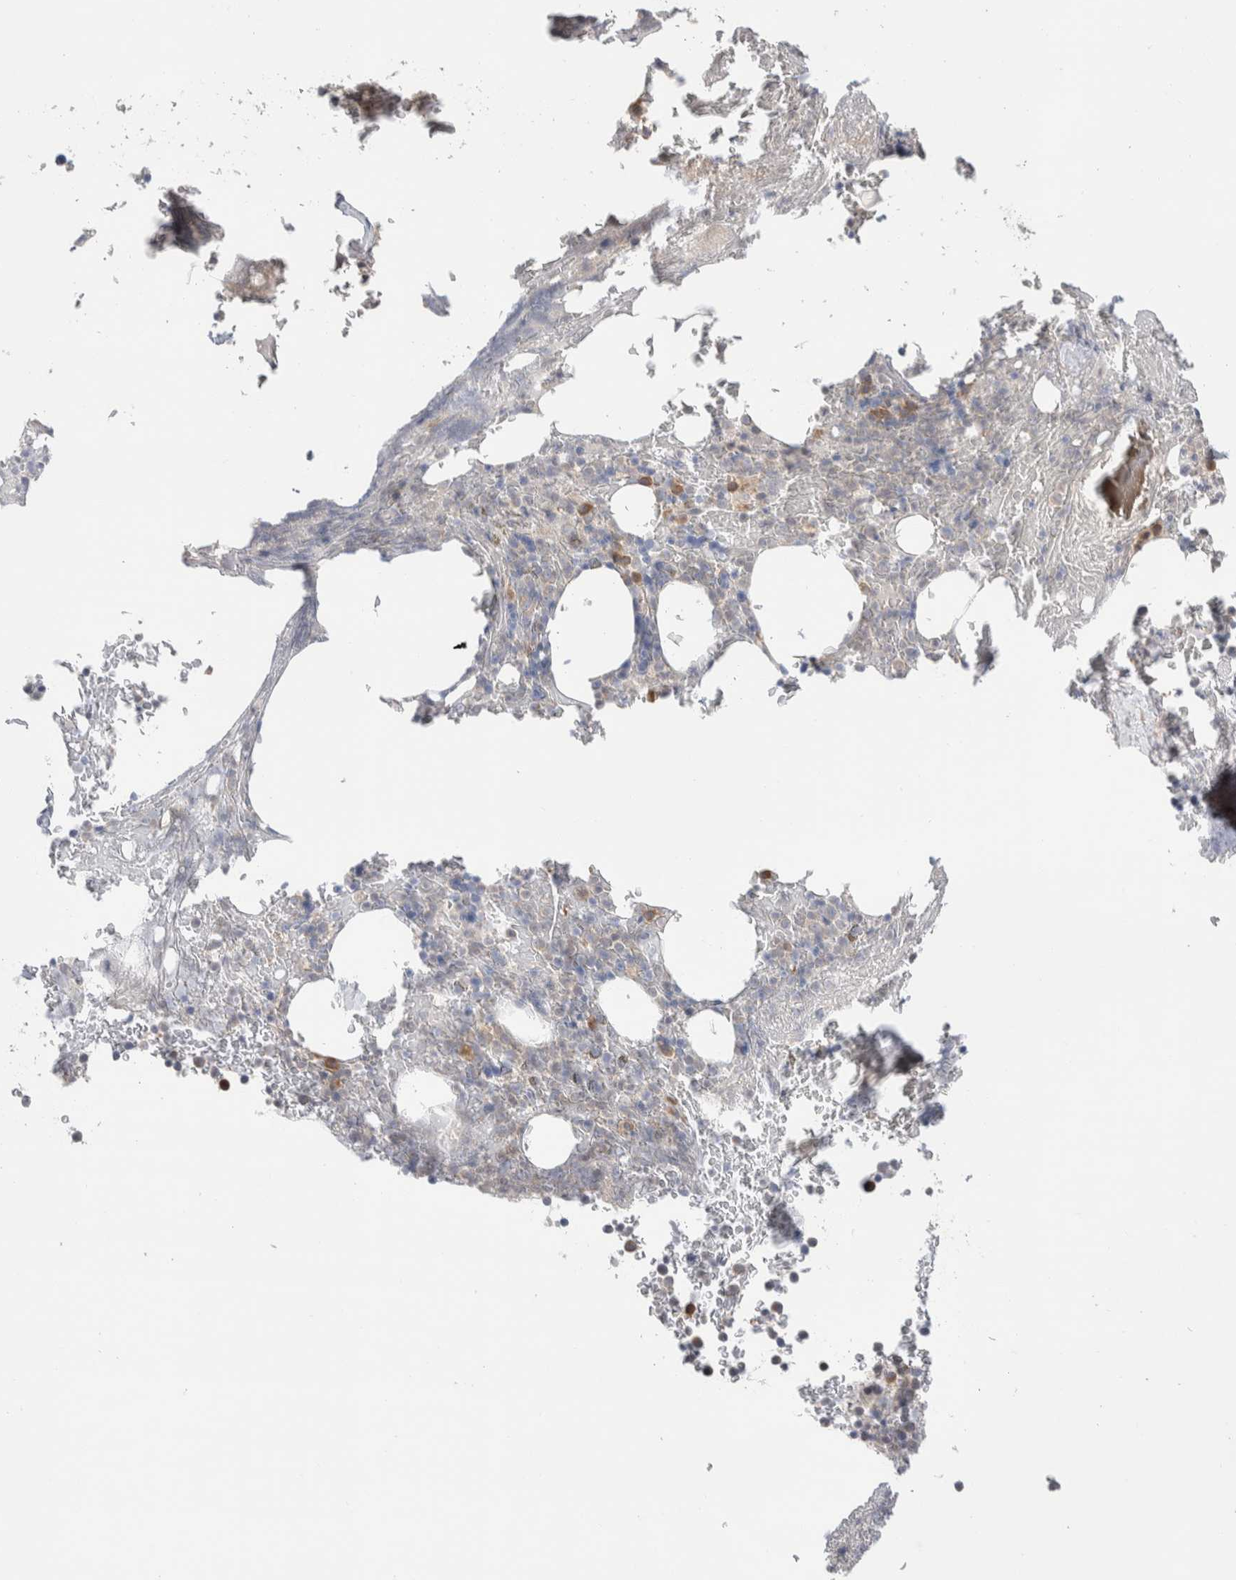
{"staining": {"intensity": "negative", "quantity": "none", "location": "none"}, "tissue": "bone marrow", "cell_type": "Hematopoietic cells", "image_type": "normal", "snomed": [{"axis": "morphology", "description": "Normal tissue, NOS"}, {"axis": "topography", "description": "Bone marrow"}], "caption": "A high-resolution histopathology image shows immunohistochemistry staining of unremarkable bone marrow, which reveals no significant expression in hematopoietic cells.", "gene": "RUSF1", "patient": {"sex": "female", "age": 66}}